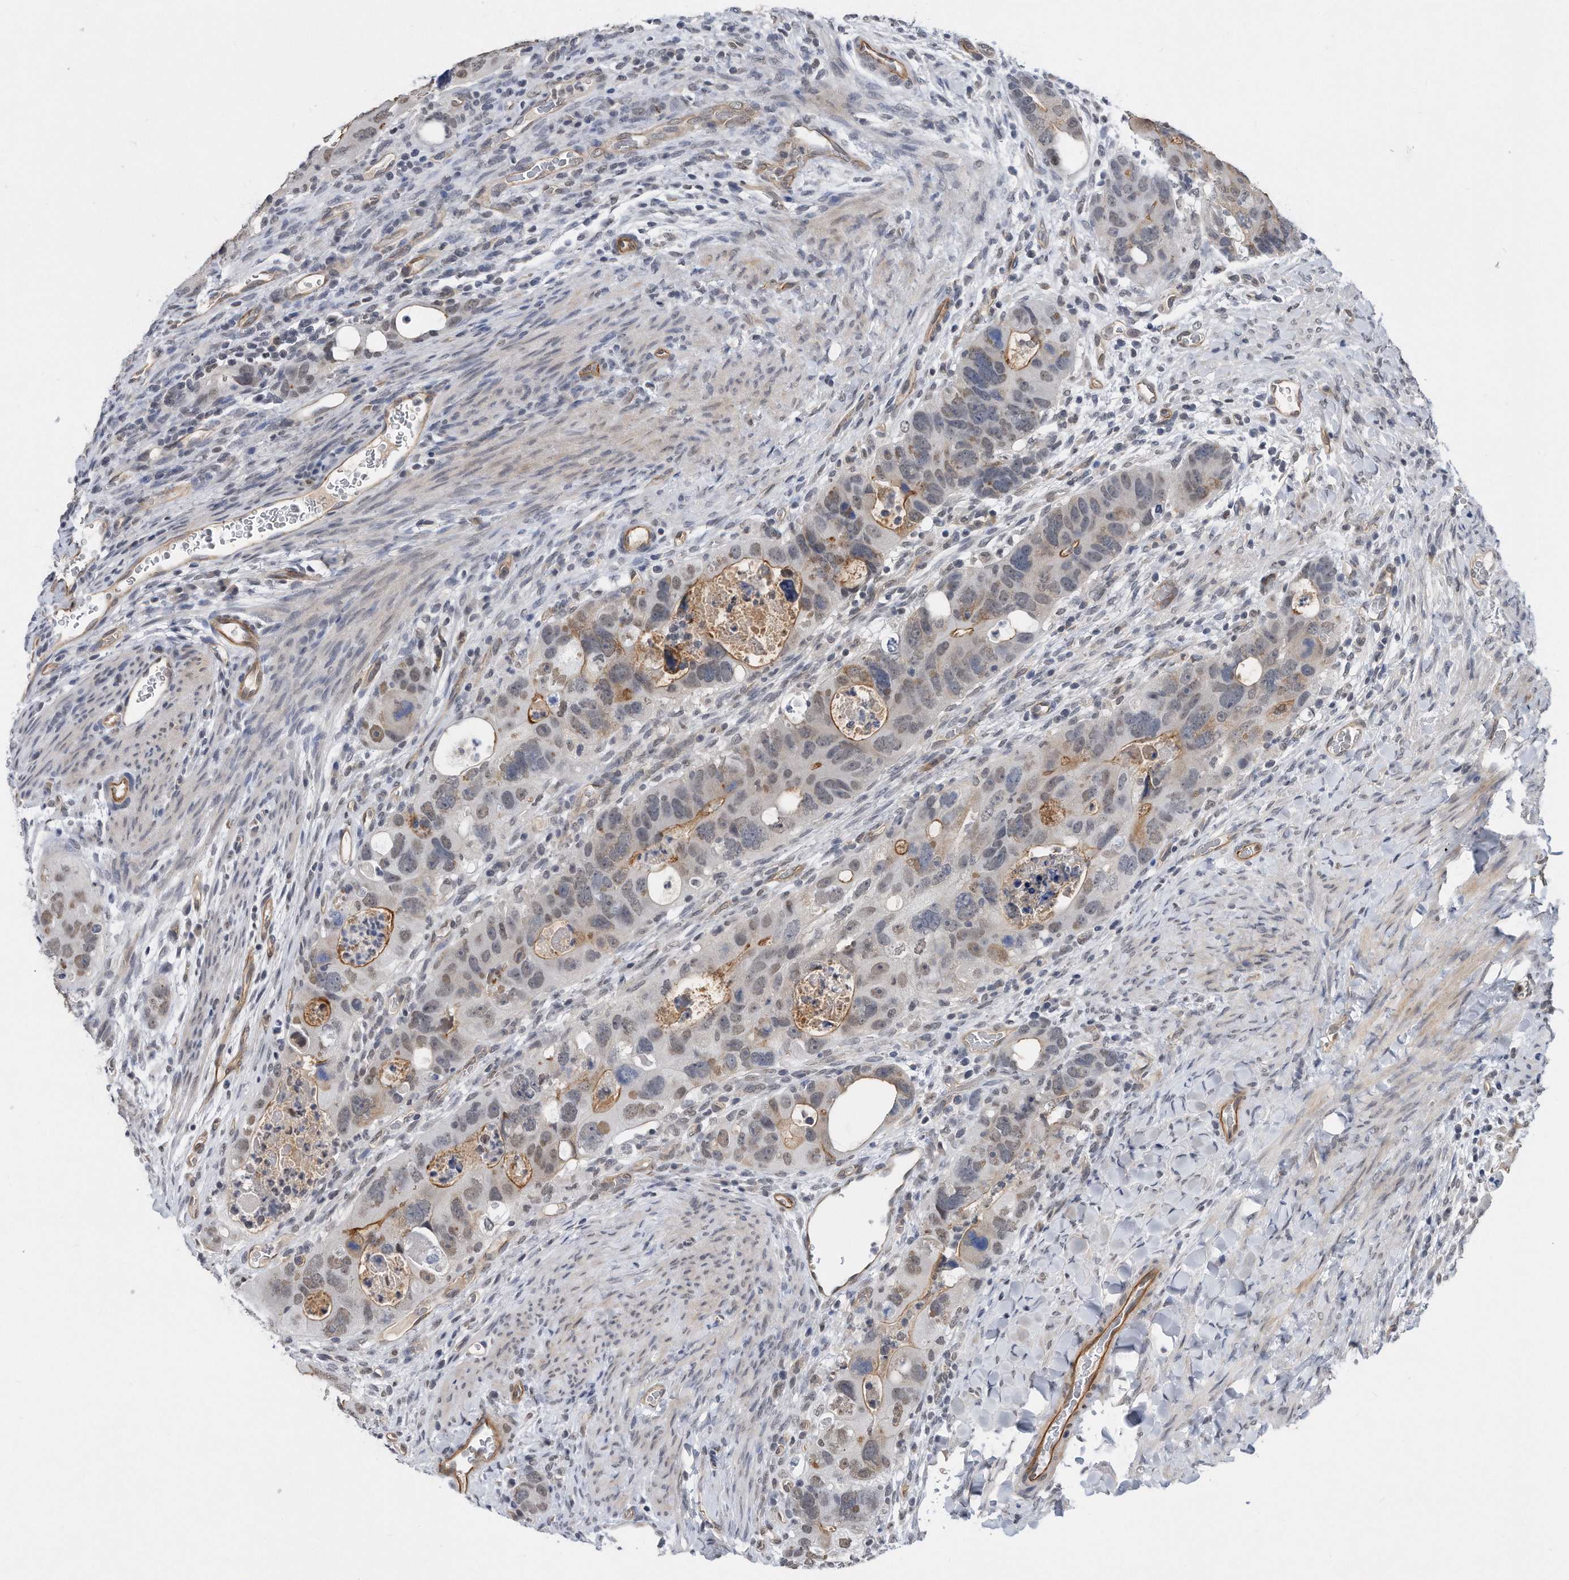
{"staining": {"intensity": "moderate", "quantity": "<25%", "location": "cytoplasmic/membranous,nuclear"}, "tissue": "colorectal cancer", "cell_type": "Tumor cells", "image_type": "cancer", "snomed": [{"axis": "morphology", "description": "Adenocarcinoma, NOS"}, {"axis": "topography", "description": "Rectum"}], "caption": "Tumor cells exhibit moderate cytoplasmic/membranous and nuclear expression in approximately <25% of cells in colorectal cancer (adenocarcinoma).", "gene": "TP53INP1", "patient": {"sex": "male", "age": 59}}